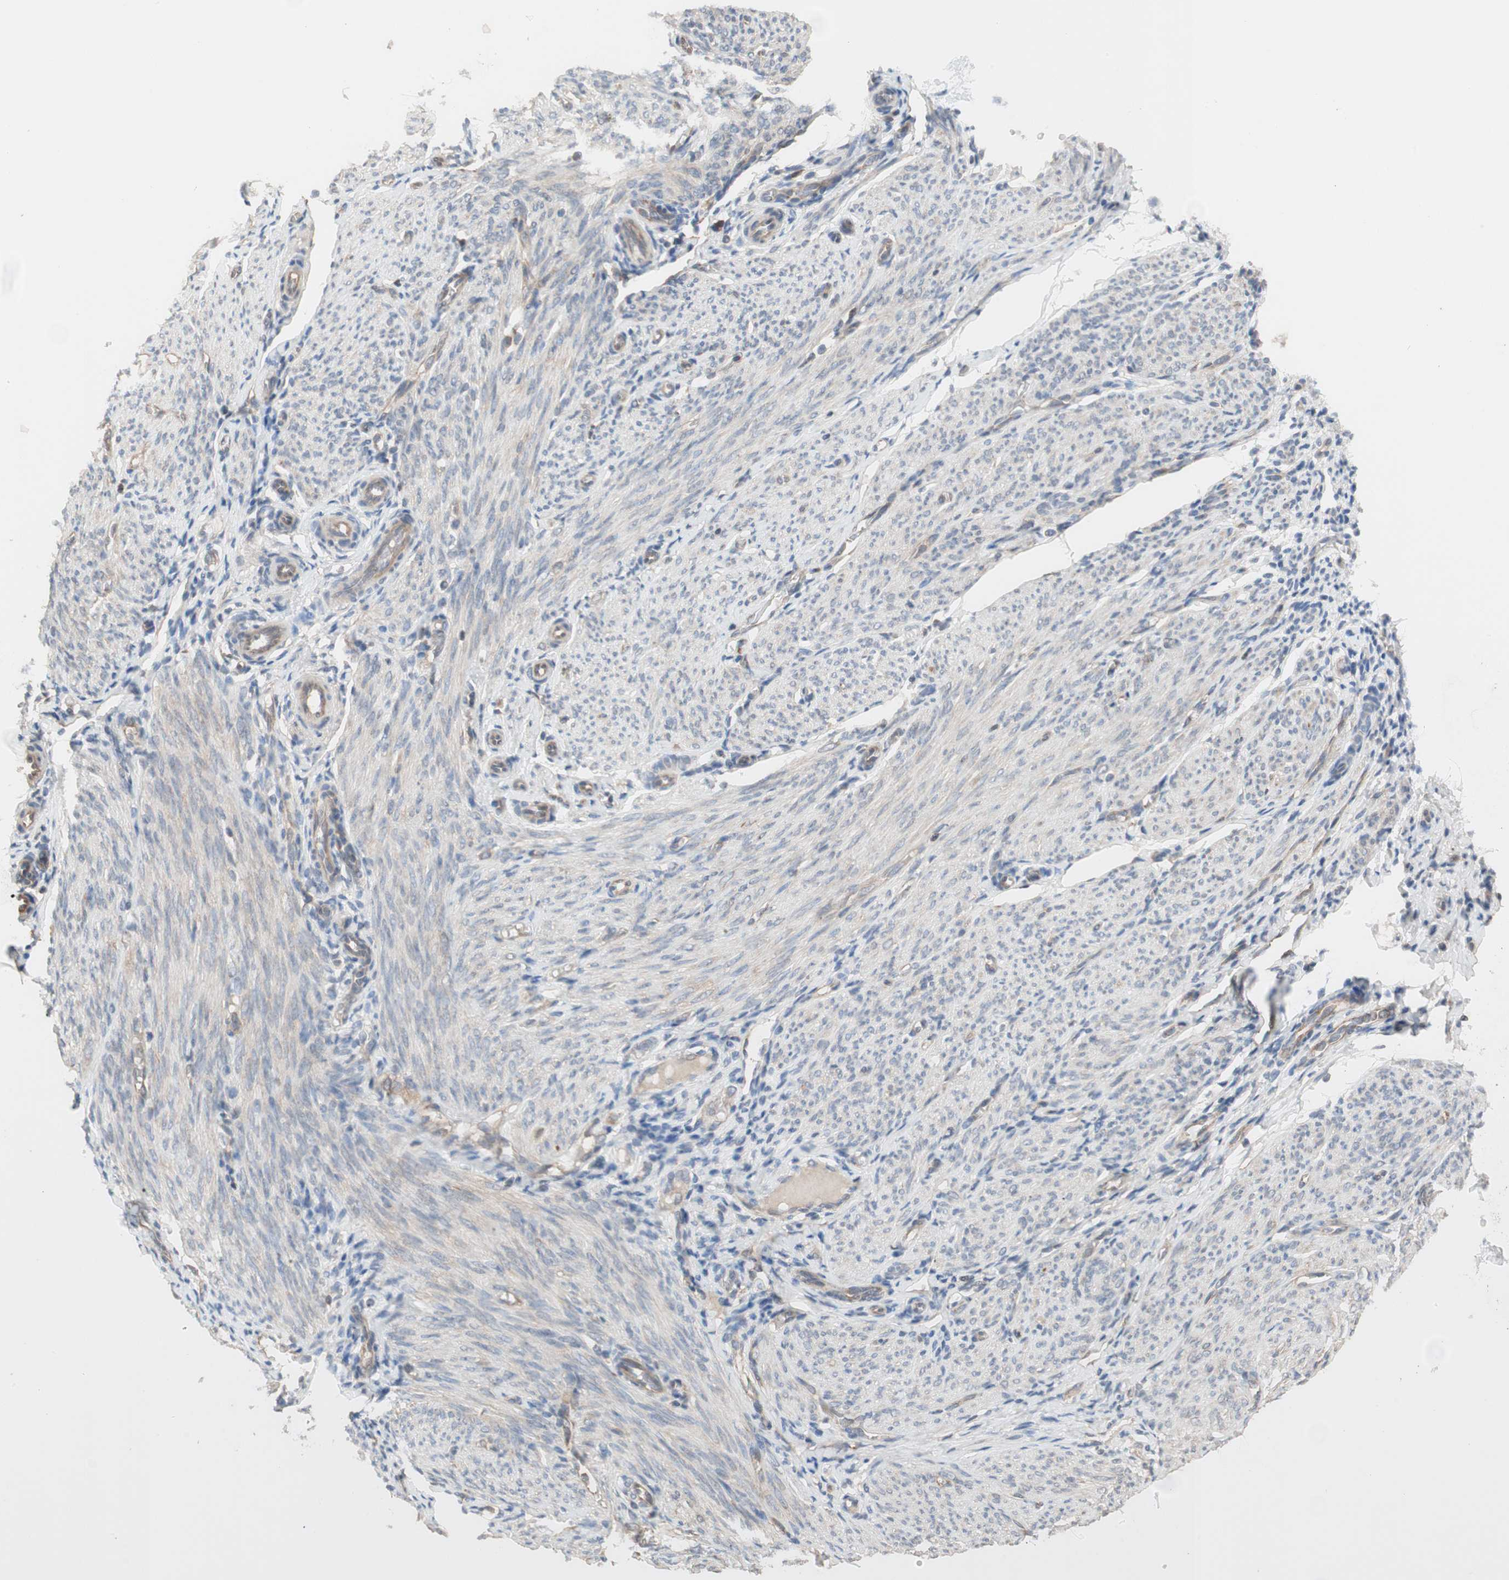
{"staining": {"intensity": "weak", "quantity": "25%-75%", "location": "cytoplasmic/membranous"}, "tissue": "endometrium", "cell_type": "Cells in endometrial stroma", "image_type": "normal", "snomed": [{"axis": "morphology", "description": "Normal tissue, NOS"}, {"axis": "topography", "description": "Endometrium"}], "caption": "Brown immunohistochemical staining in normal endometrium demonstrates weak cytoplasmic/membranous expression in about 25%-75% of cells in endometrial stroma.", "gene": "MAP4K2", "patient": {"sex": "female", "age": 61}}